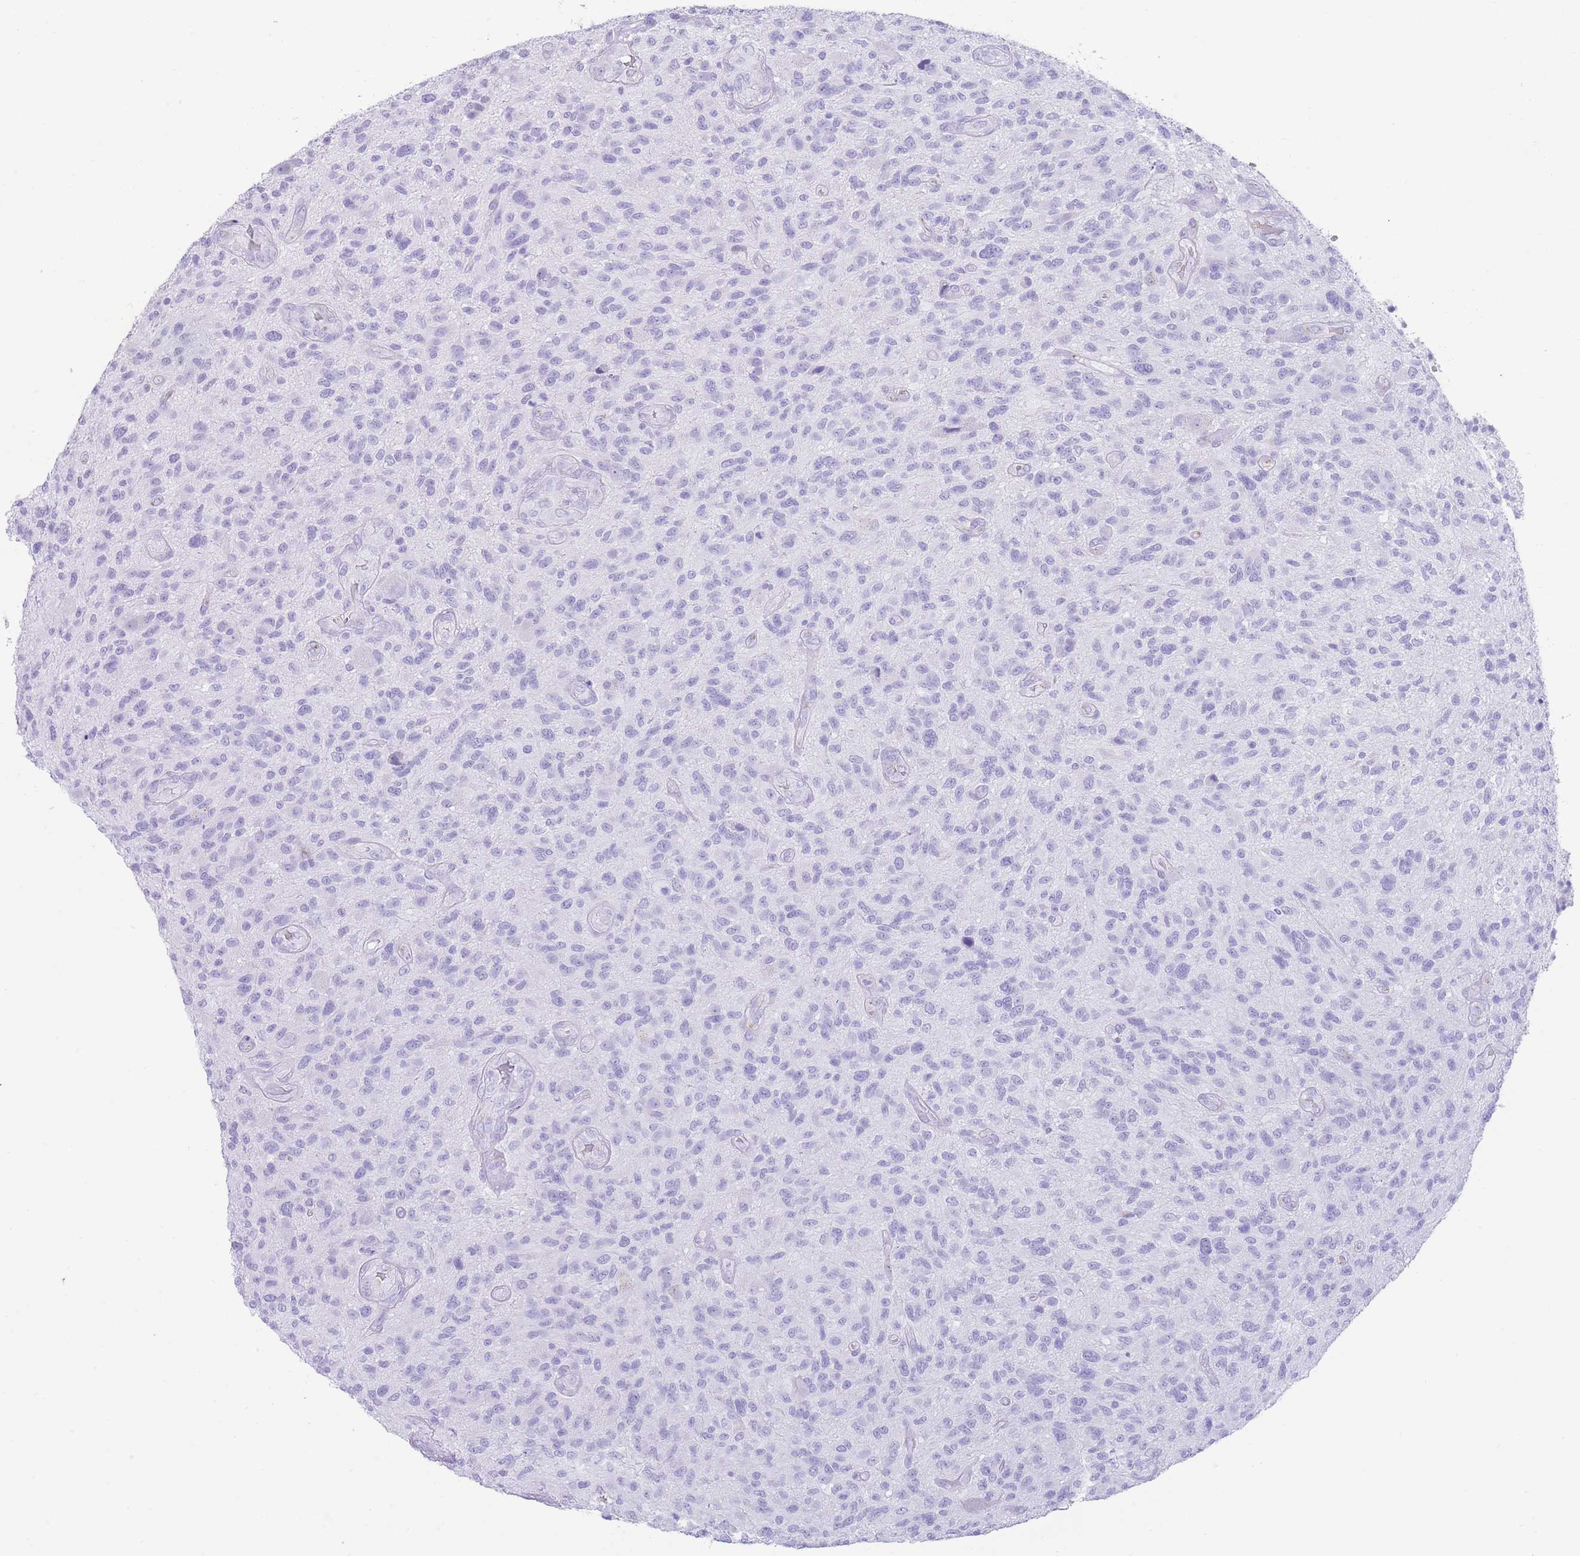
{"staining": {"intensity": "negative", "quantity": "none", "location": "none"}, "tissue": "glioma", "cell_type": "Tumor cells", "image_type": "cancer", "snomed": [{"axis": "morphology", "description": "Glioma, malignant, High grade"}, {"axis": "topography", "description": "Brain"}], "caption": "IHC histopathology image of neoplastic tissue: glioma stained with DAB displays no significant protein staining in tumor cells.", "gene": "ELOA2", "patient": {"sex": "male", "age": 47}}